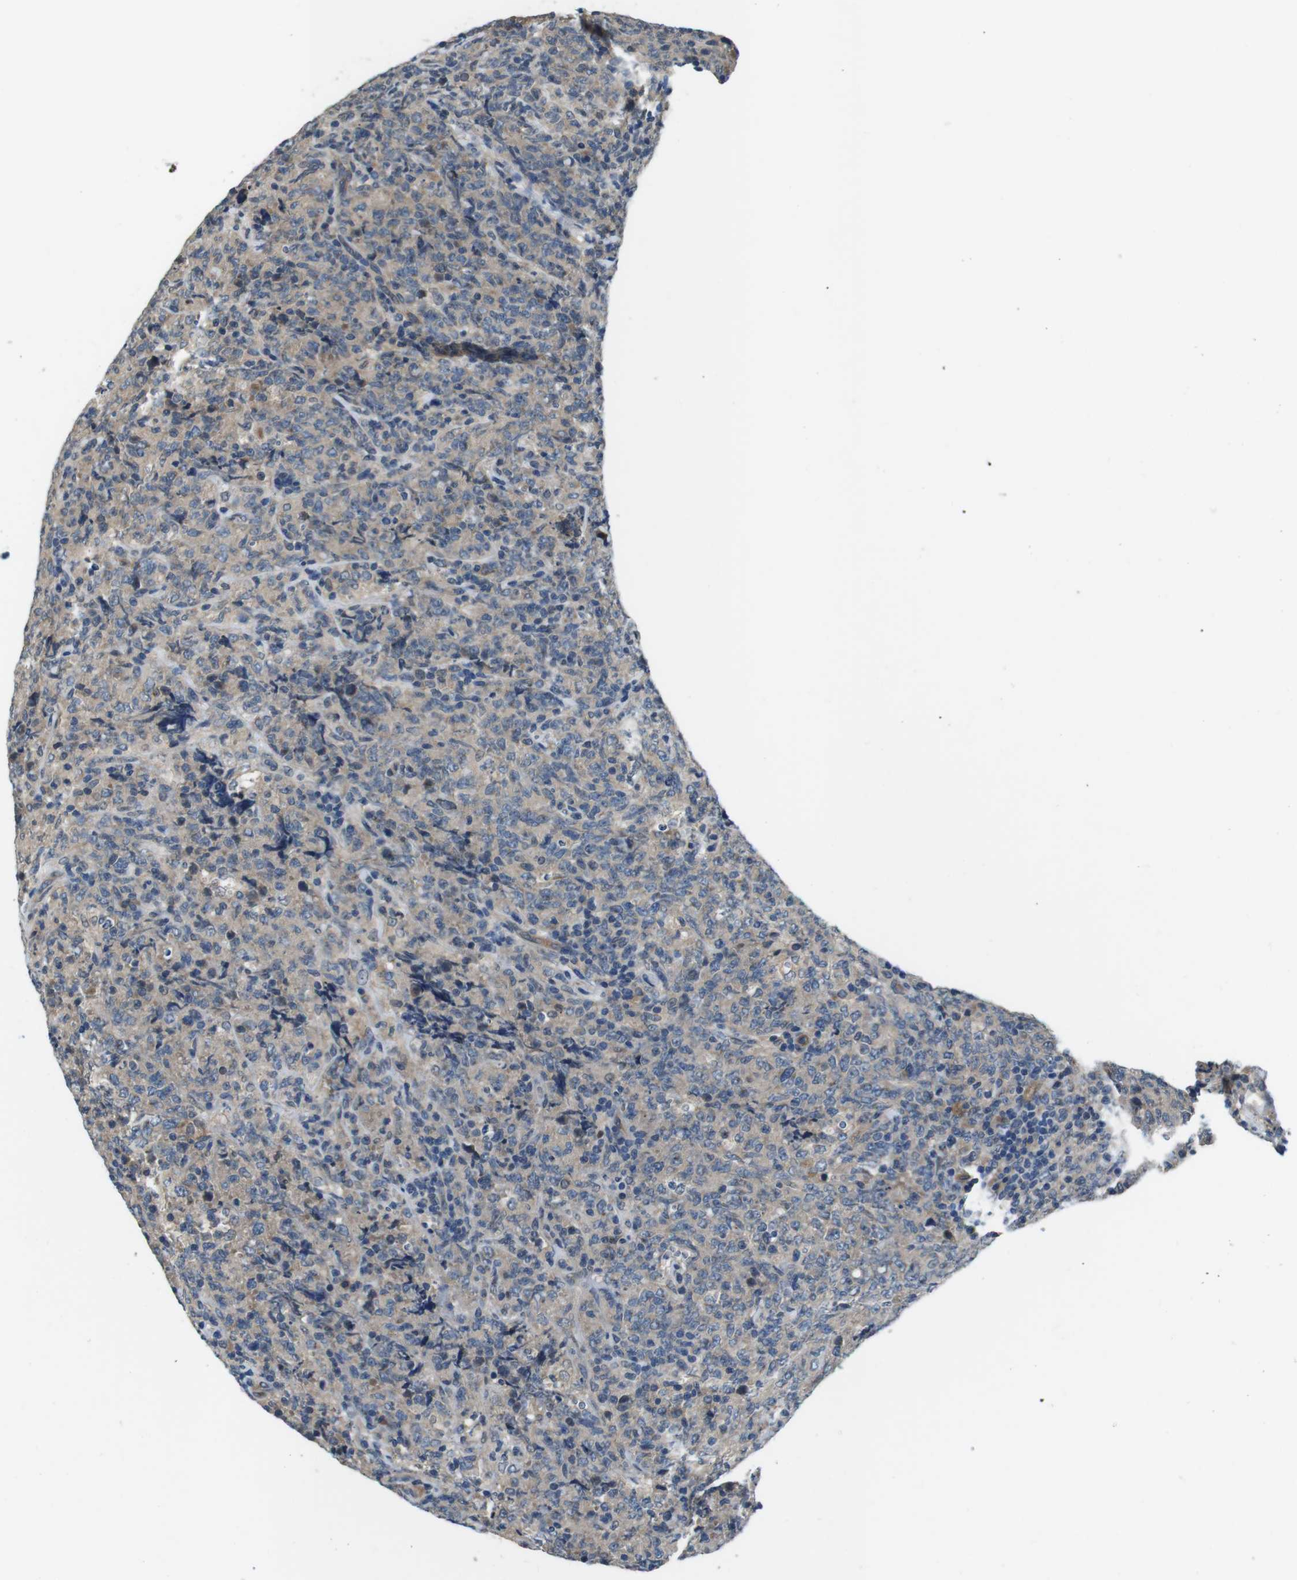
{"staining": {"intensity": "negative", "quantity": "none", "location": "none"}, "tissue": "lymphoma", "cell_type": "Tumor cells", "image_type": "cancer", "snomed": [{"axis": "morphology", "description": "Malignant lymphoma, non-Hodgkin's type, High grade"}, {"axis": "topography", "description": "Tonsil"}], "caption": "Human lymphoma stained for a protein using IHC shows no positivity in tumor cells.", "gene": "CD163L1", "patient": {"sex": "female", "age": 36}}